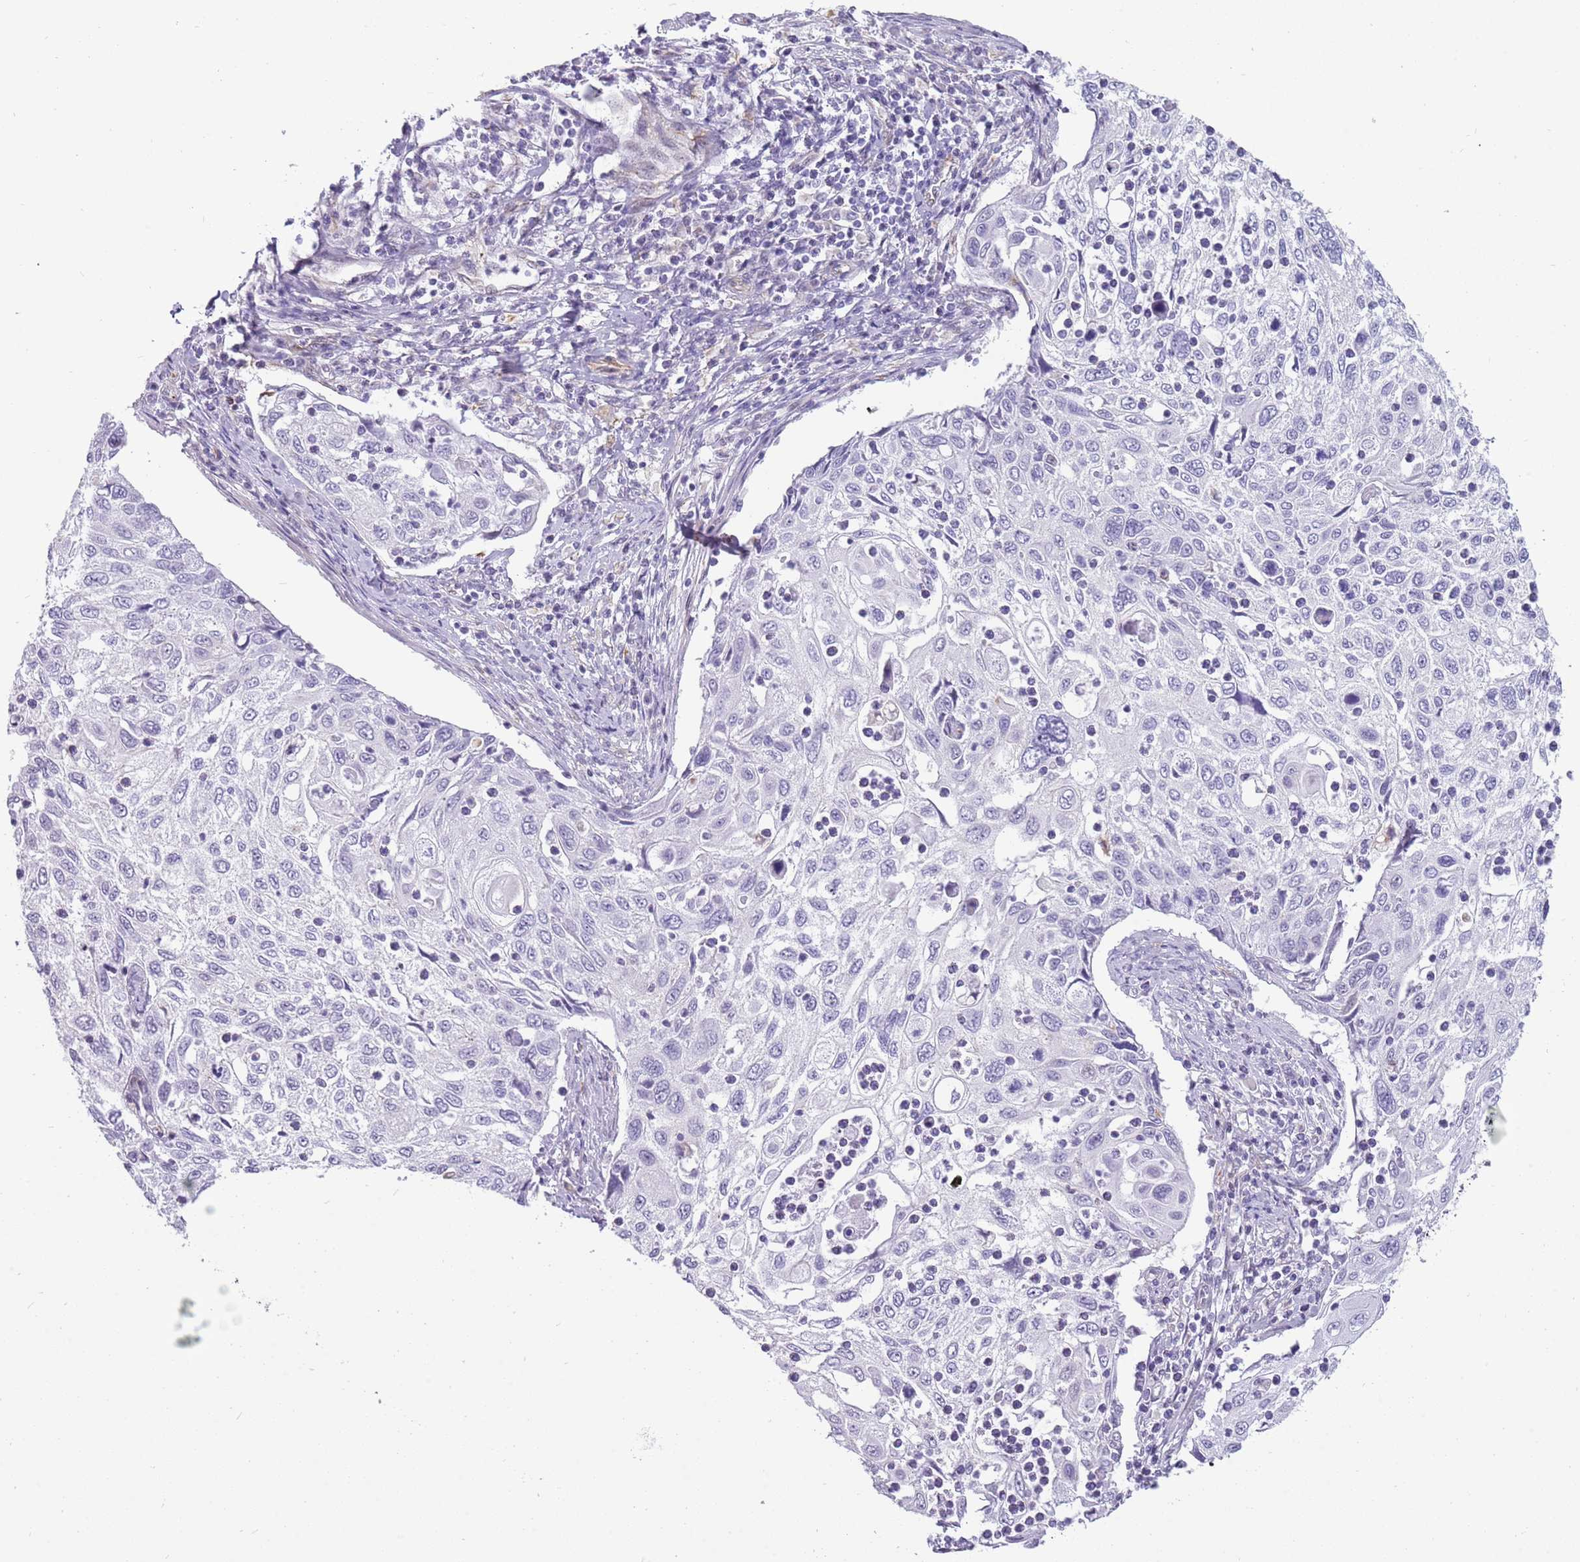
{"staining": {"intensity": "negative", "quantity": "none", "location": "none"}, "tissue": "cervical cancer", "cell_type": "Tumor cells", "image_type": "cancer", "snomed": [{"axis": "morphology", "description": "Squamous cell carcinoma, NOS"}, {"axis": "topography", "description": "Cervix"}], "caption": "Immunohistochemical staining of cervical cancer reveals no significant positivity in tumor cells.", "gene": "NBPF3", "patient": {"sex": "female", "age": 70}}